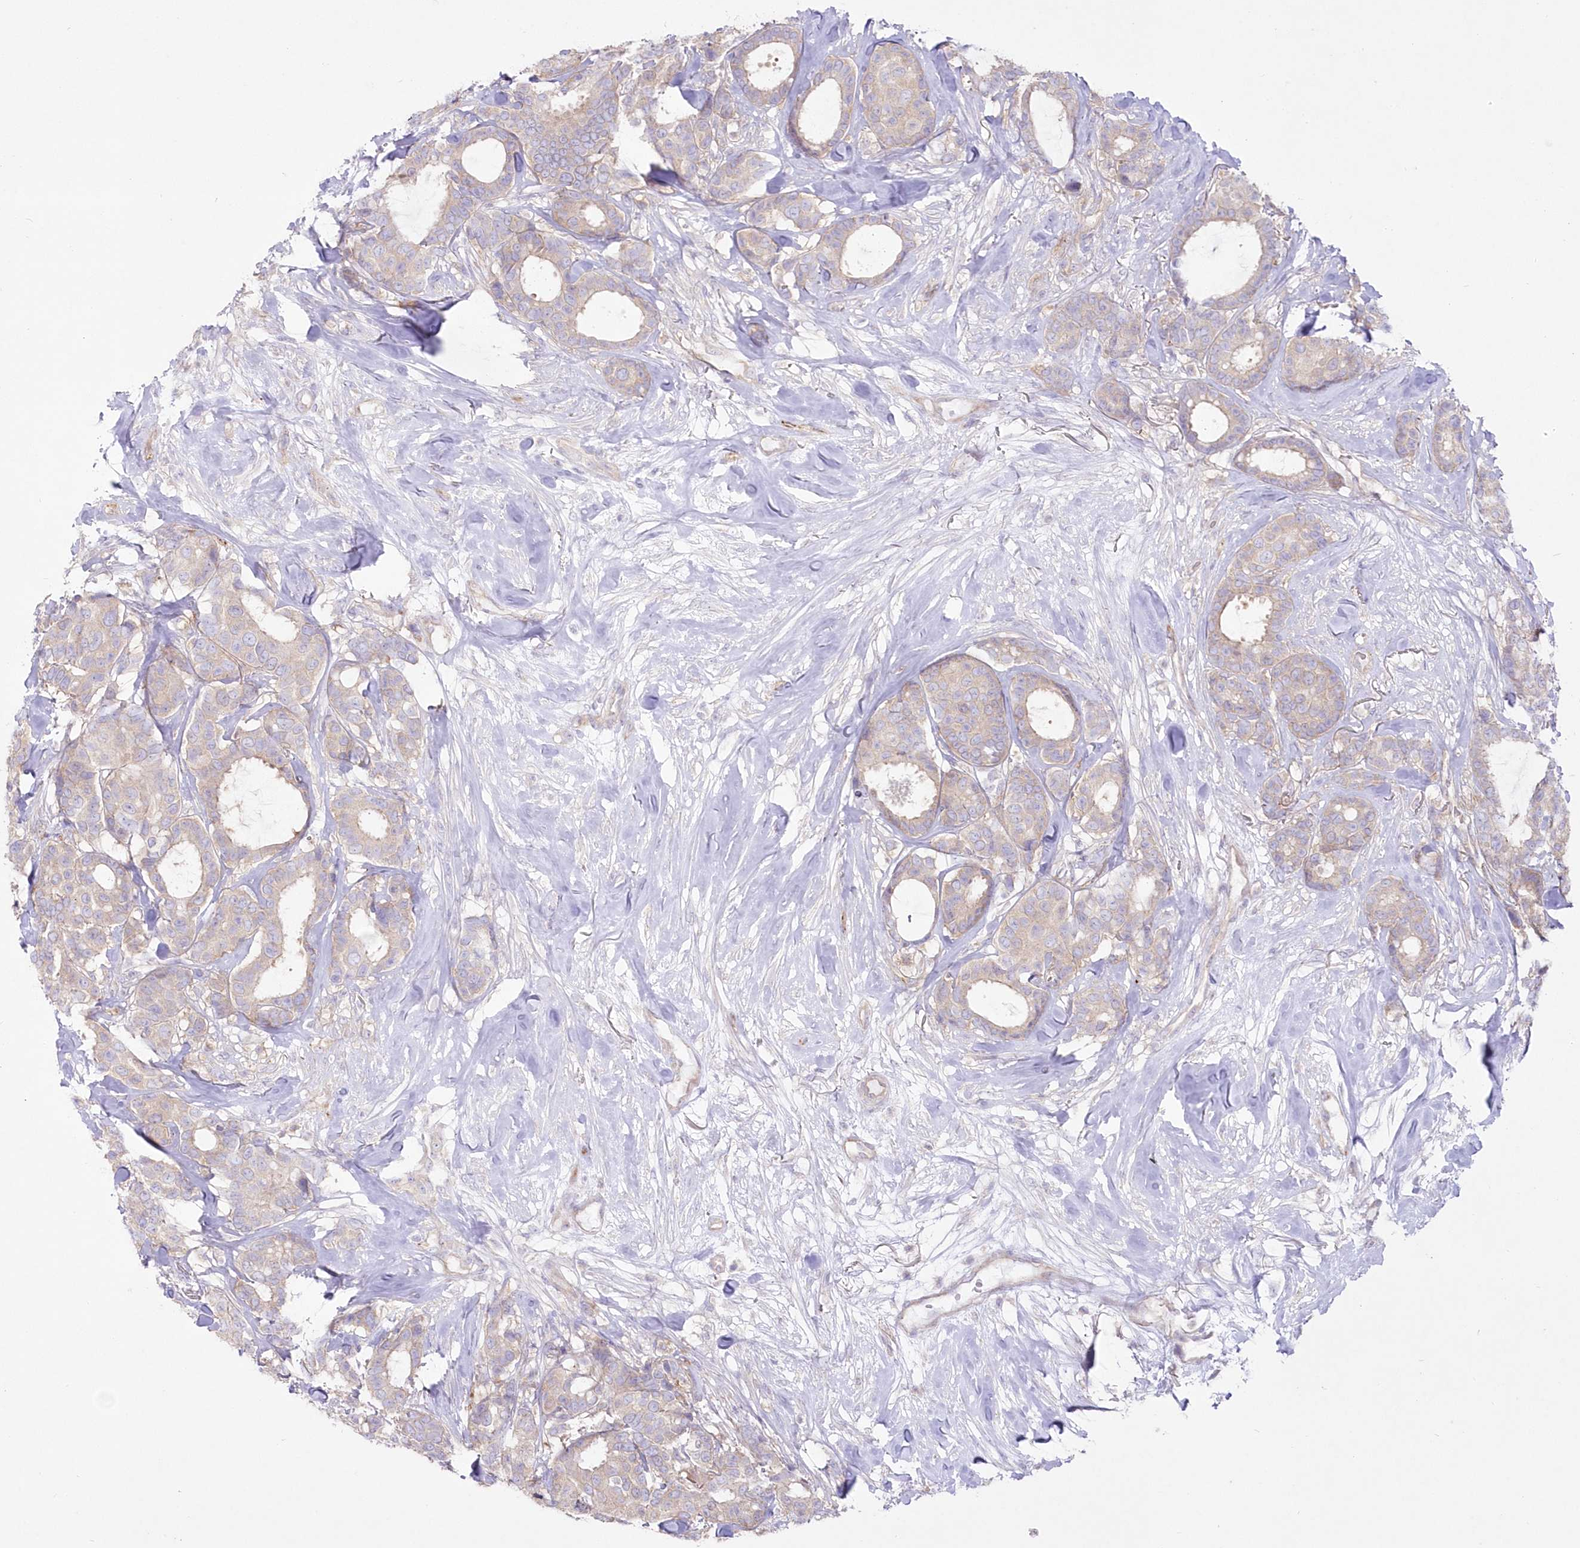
{"staining": {"intensity": "moderate", "quantity": ">75%", "location": "cytoplasmic/membranous"}, "tissue": "breast cancer", "cell_type": "Tumor cells", "image_type": "cancer", "snomed": [{"axis": "morphology", "description": "Duct carcinoma"}, {"axis": "topography", "description": "Breast"}], "caption": "Protein expression analysis of breast cancer reveals moderate cytoplasmic/membranous positivity in about >75% of tumor cells. Ihc stains the protein in brown and the nuclei are stained blue.", "gene": "ZNF843", "patient": {"sex": "female", "age": 87}}